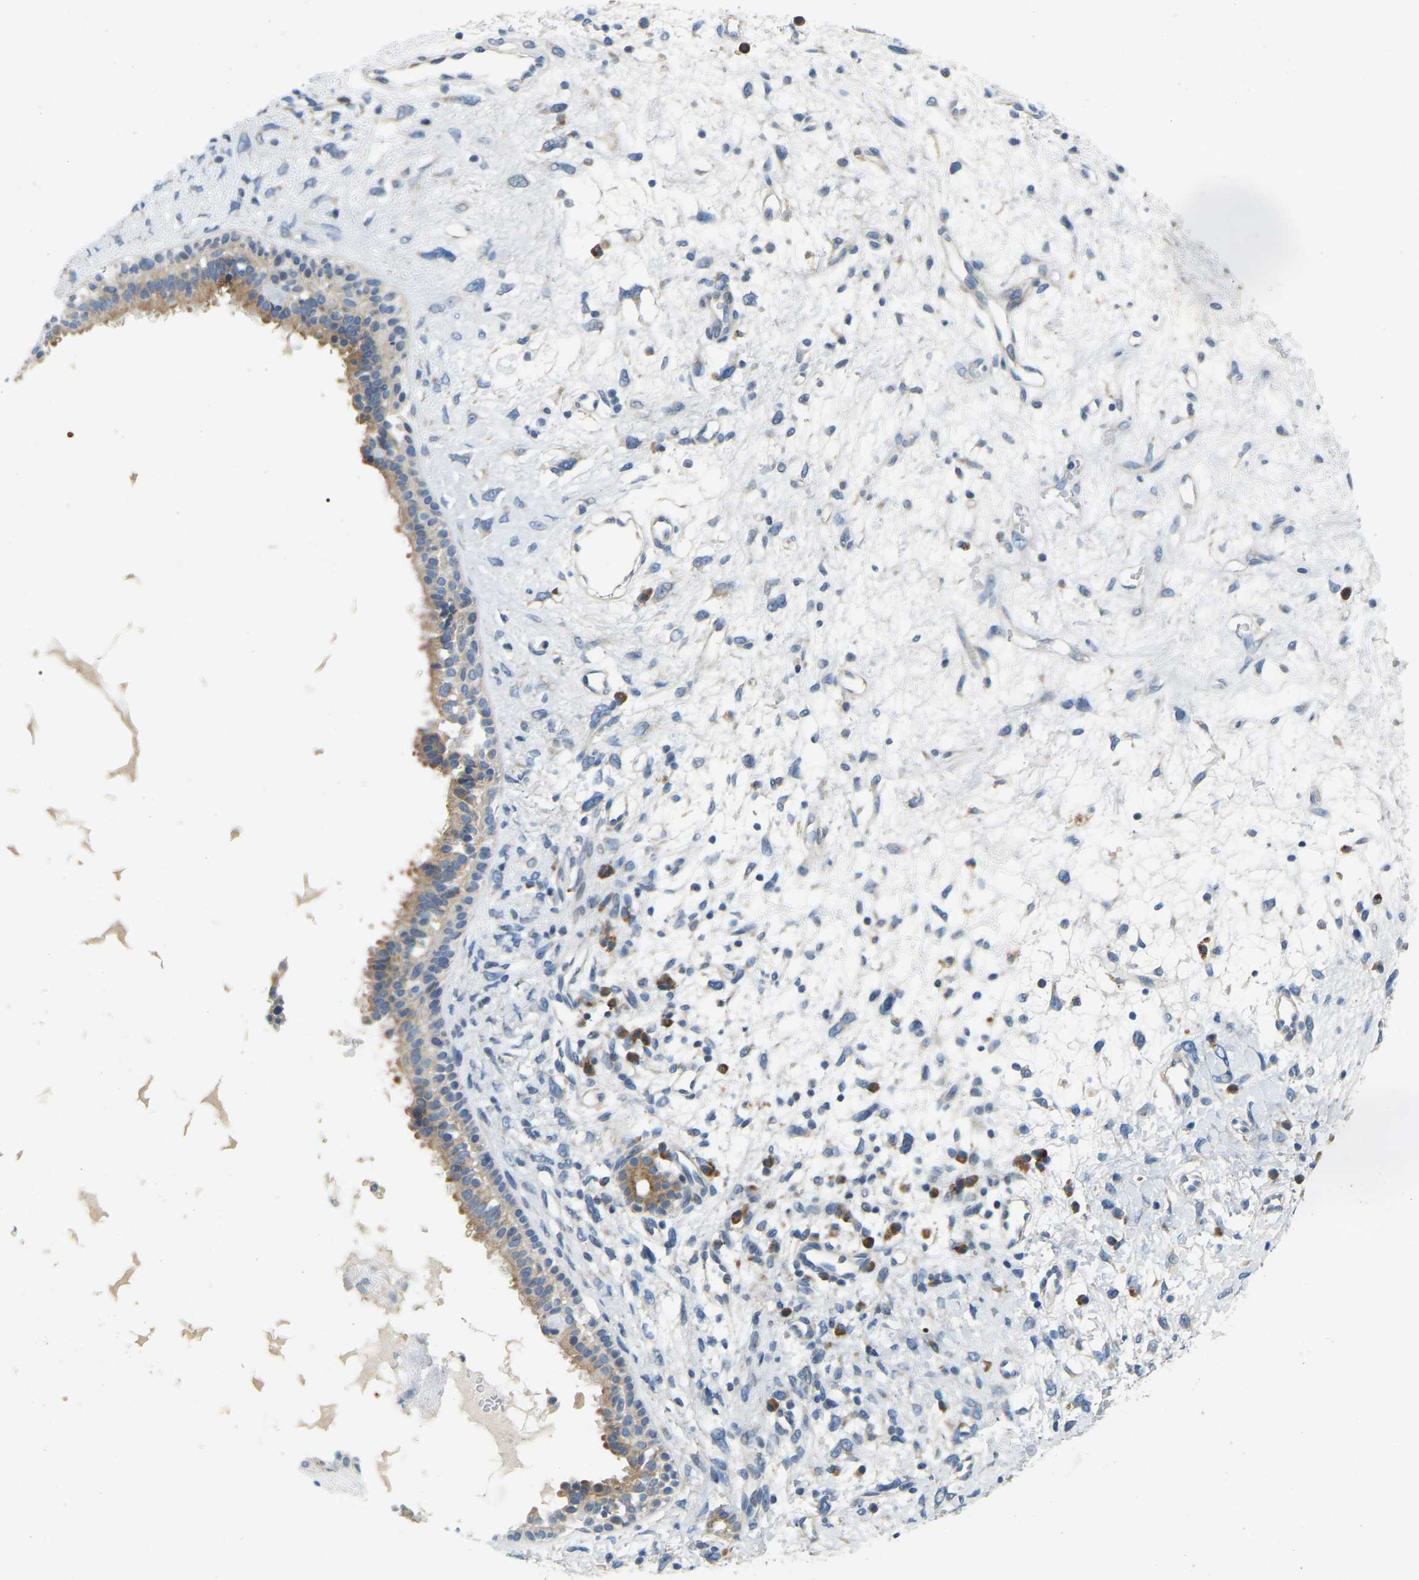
{"staining": {"intensity": "moderate", "quantity": "25%-75%", "location": "cytoplasmic/membranous"}, "tissue": "nasopharynx", "cell_type": "Respiratory epithelial cells", "image_type": "normal", "snomed": [{"axis": "morphology", "description": "Normal tissue, NOS"}, {"axis": "topography", "description": "Nasopharynx"}], "caption": "Moderate cytoplasmic/membranous protein staining is identified in approximately 25%-75% of respiratory epithelial cells in nasopharynx. (brown staining indicates protein expression, while blue staining denotes nuclei).", "gene": "ENSG00000283765", "patient": {"sex": "male", "age": 22}}